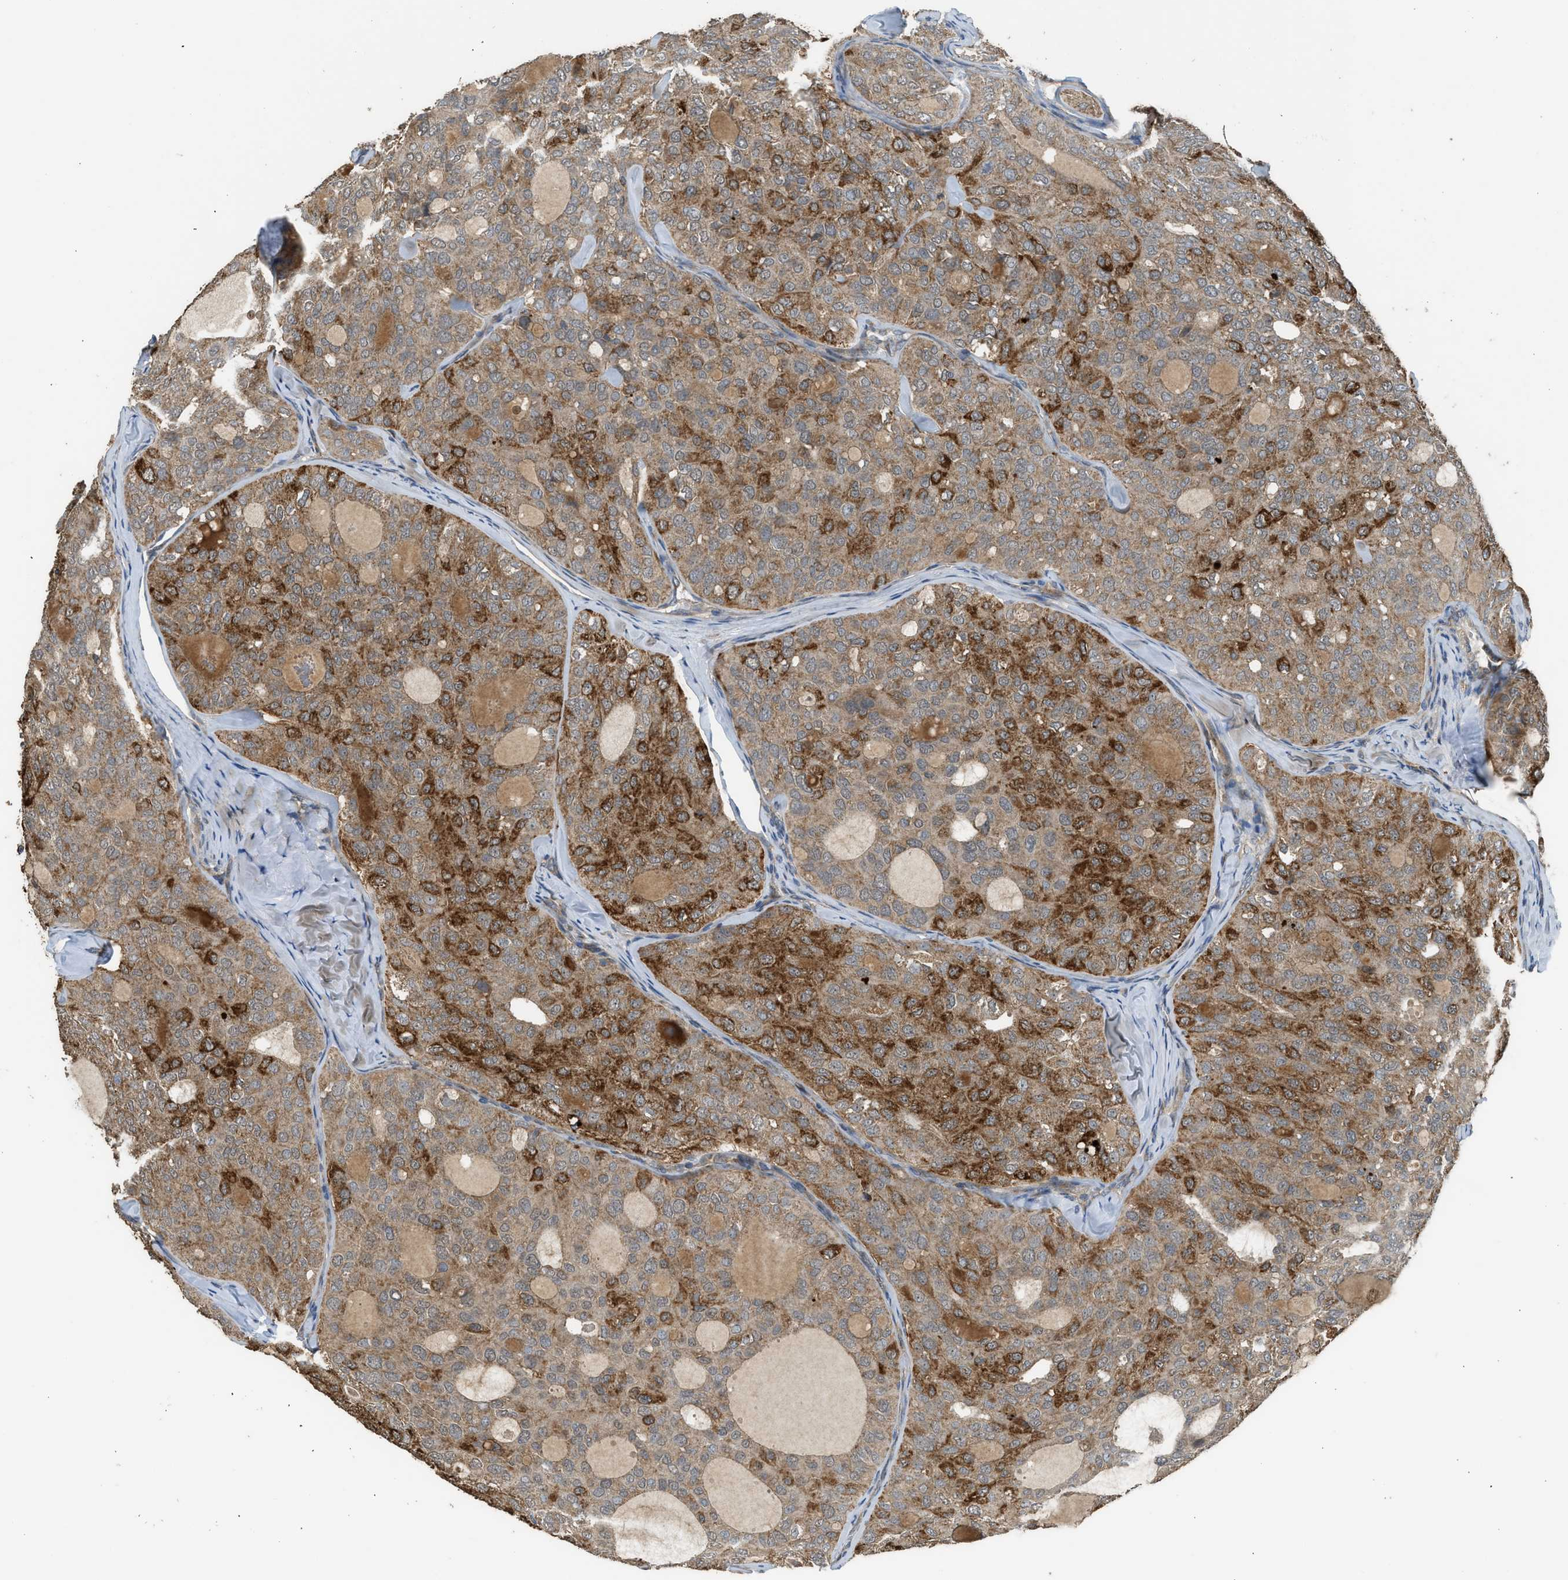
{"staining": {"intensity": "strong", "quantity": ">75%", "location": "cytoplasmic/membranous"}, "tissue": "thyroid cancer", "cell_type": "Tumor cells", "image_type": "cancer", "snomed": [{"axis": "morphology", "description": "Follicular adenoma carcinoma, NOS"}, {"axis": "topography", "description": "Thyroid gland"}], "caption": "There is high levels of strong cytoplasmic/membranous expression in tumor cells of thyroid cancer, as demonstrated by immunohistochemical staining (brown color).", "gene": "STARD3", "patient": {"sex": "male", "age": 75}}